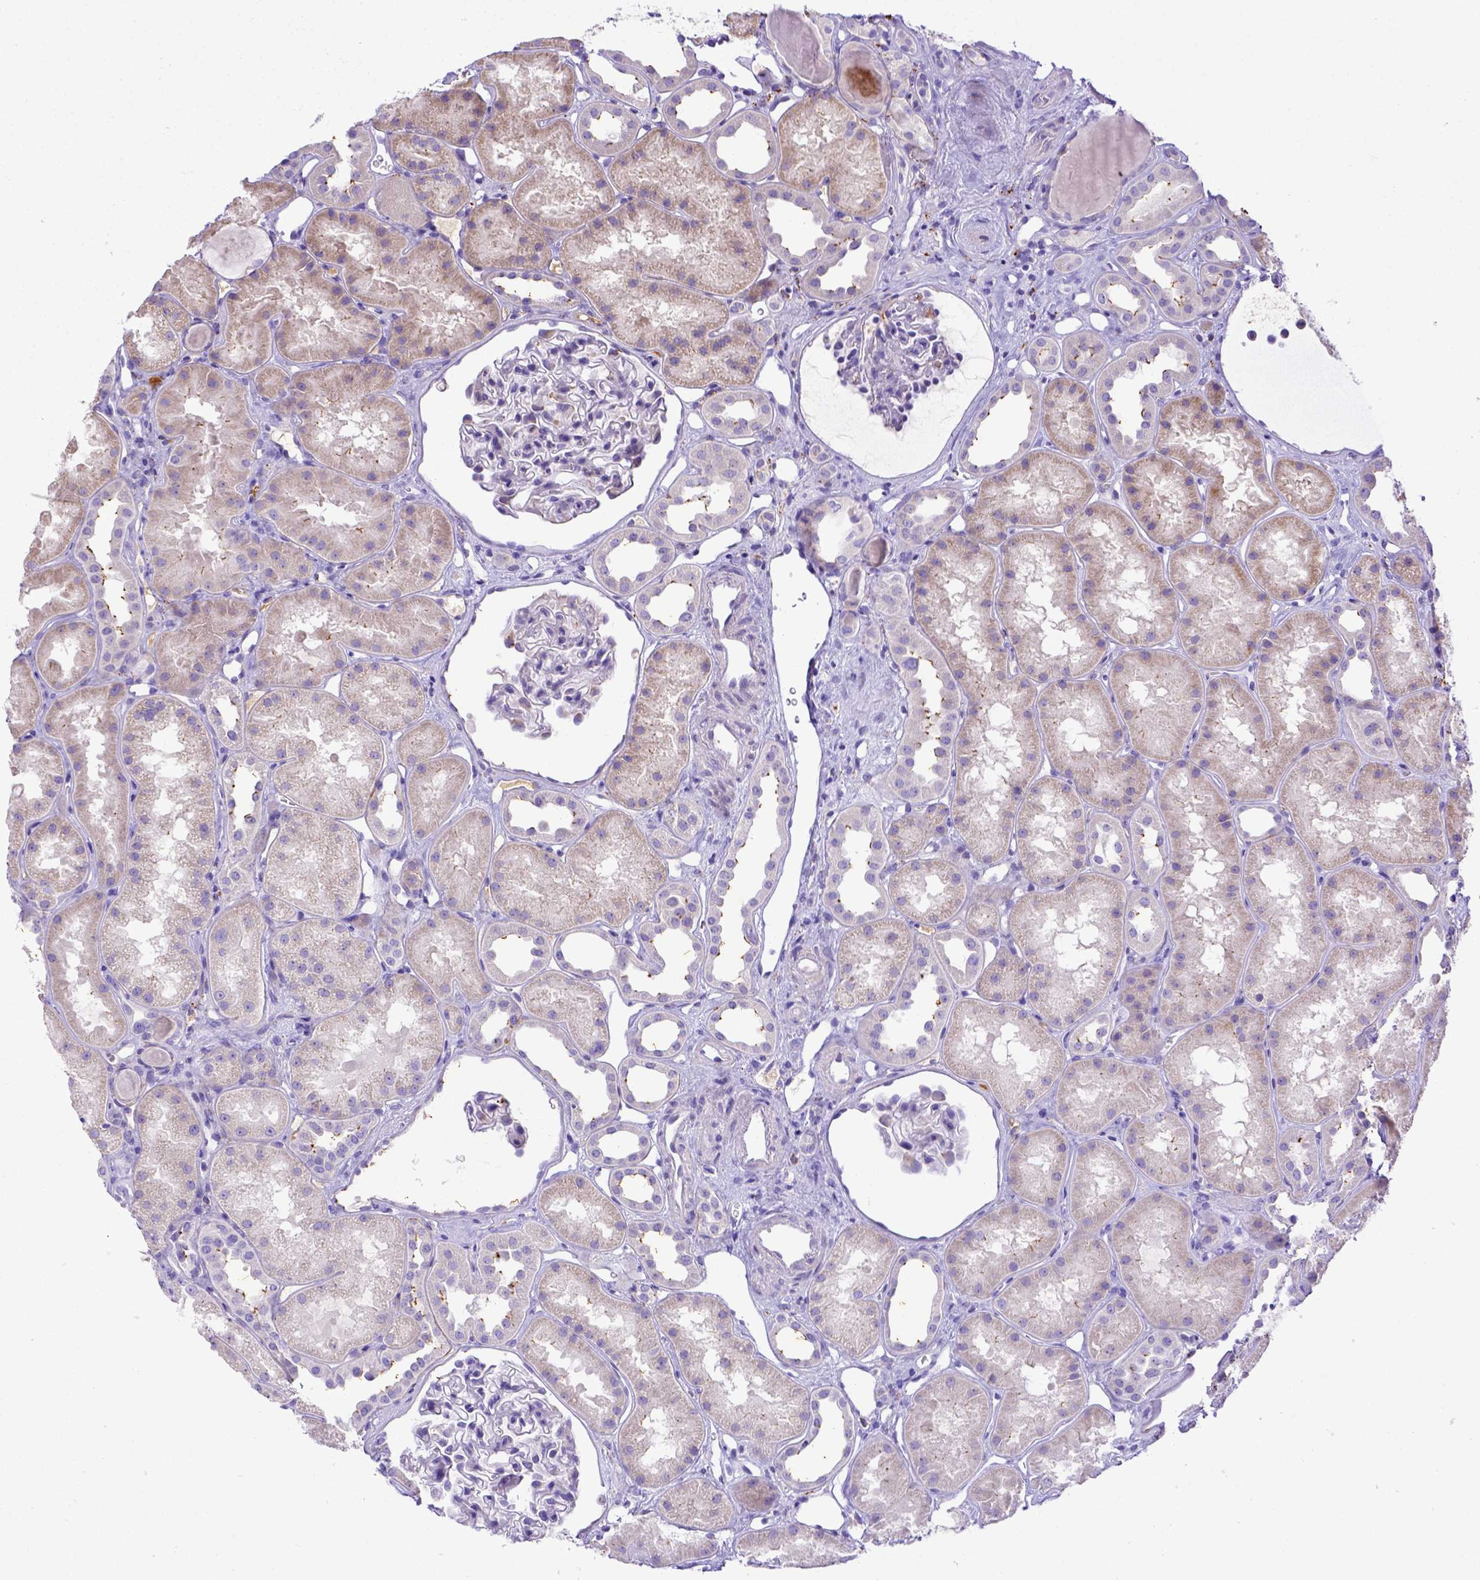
{"staining": {"intensity": "negative", "quantity": "none", "location": "none"}, "tissue": "kidney", "cell_type": "Cells in glomeruli", "image_type": "normal", "snomed": [{"axis": "morphology", "description": "Normal tissue, NOS"}, {"axis": "topography", "description": "Kidney"}], "caption": "The immunohistochemistry (IHC) micrograph has no significant expression in cells in glomeruli of kidney. (DAB (3,3'-diaminobenzidine) immunohistochemistry, high magnification).", "gene": "CFAP300", "patient": {"sex": "male", "age": 61}}